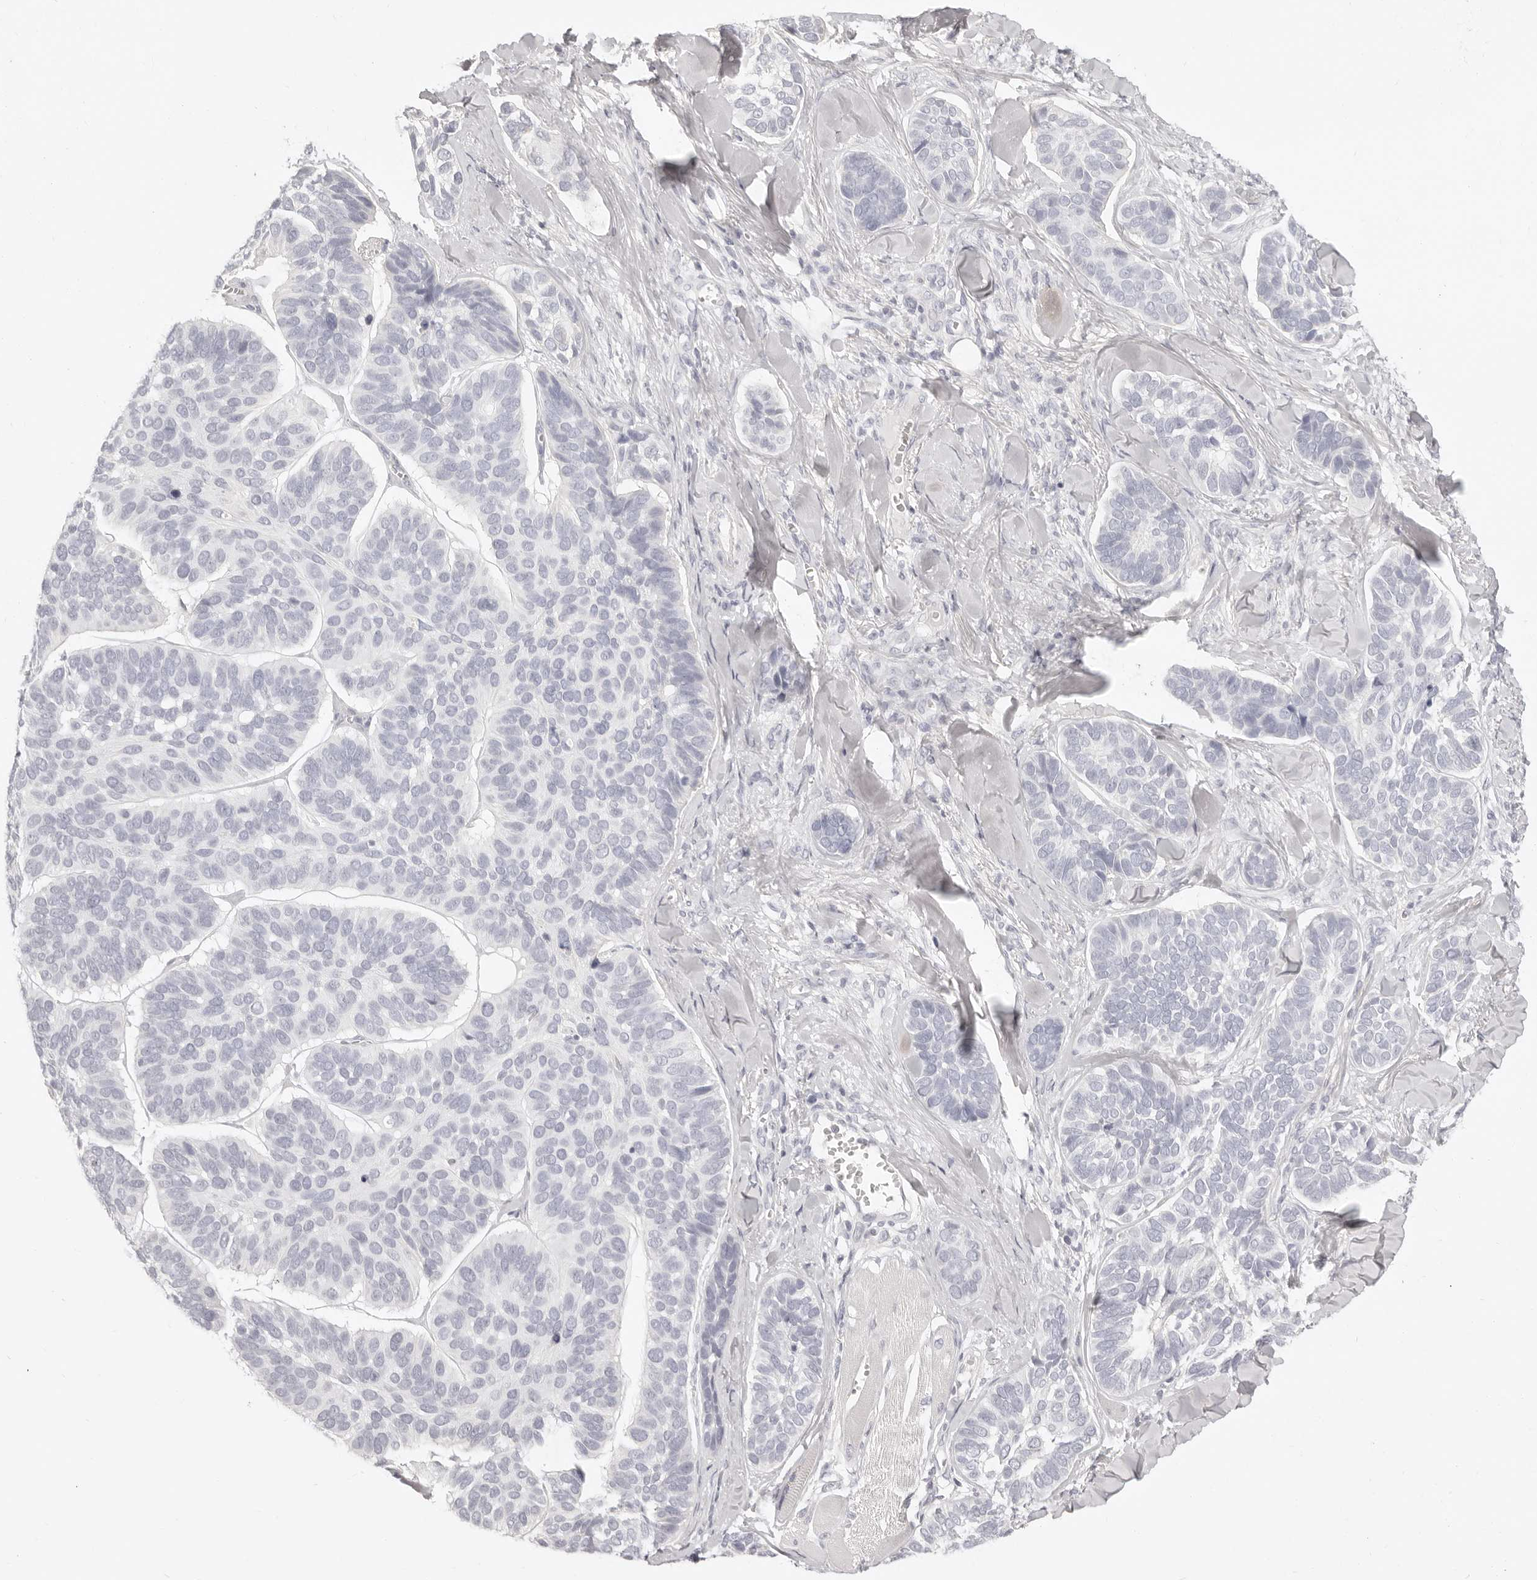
{"staining": {"intensity": "negative", "quantity": "none", "location": "none"}, "tissue": "skin cancer", "cell_type": "Tumor cells", "image_type": "cancer", "snomed": [{"axis": "morphology", "description": "Basal cell carcinoma"}, {"axis": "topography", "description": "Skin"}], "caption": "Tumor cells are negative for protein expression in human skin cancer. (Brightfield microscopy of DAB (3,3'-diaminobenzidine) immunohistochemistry (IHC) at high magnification).", "gene": "FABP1", "patient": {"sex": "male", "age": 62}}